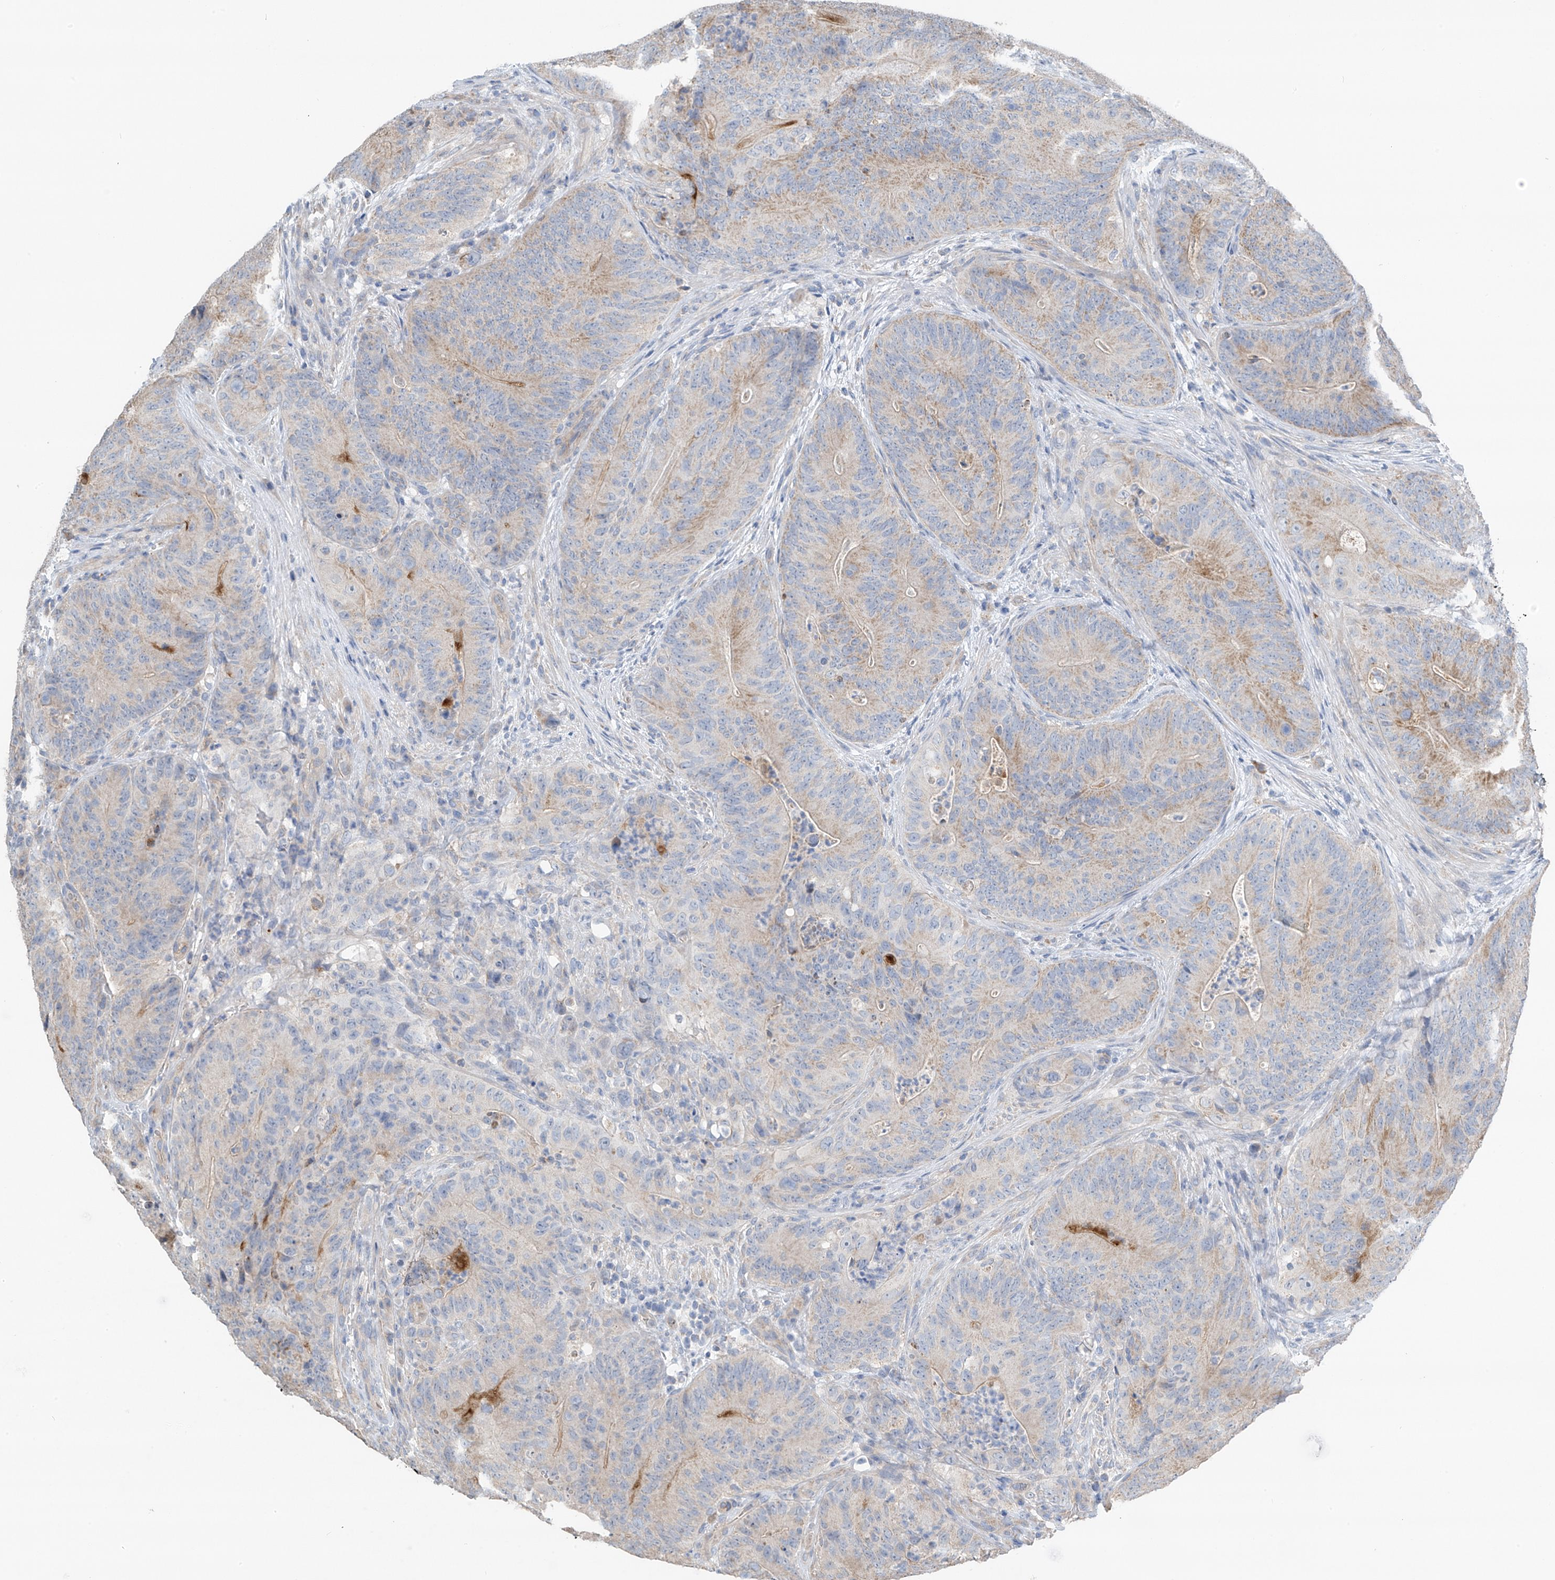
{"staining": {"intensity": "weak", "quantity": "25%-75%", "location": "cytoplasmic/membranous"}, "tissue": "colorectal cancer", "cell_type": "Tumor cells", "image_type": "cancer", "snomed": [{"axis": "morphology", "description": "Normal tissue, NOS"}, {"axis": "topography", "description": "Colon"}], "caption": "Human colorectal cancer stained with a brown dye reveals weak cytoplasmic/membranous positive staining in approximately 25%-75% of tumor cells.", "gene": "SYN3", "patient": {"sex": "female", "age": 82}}